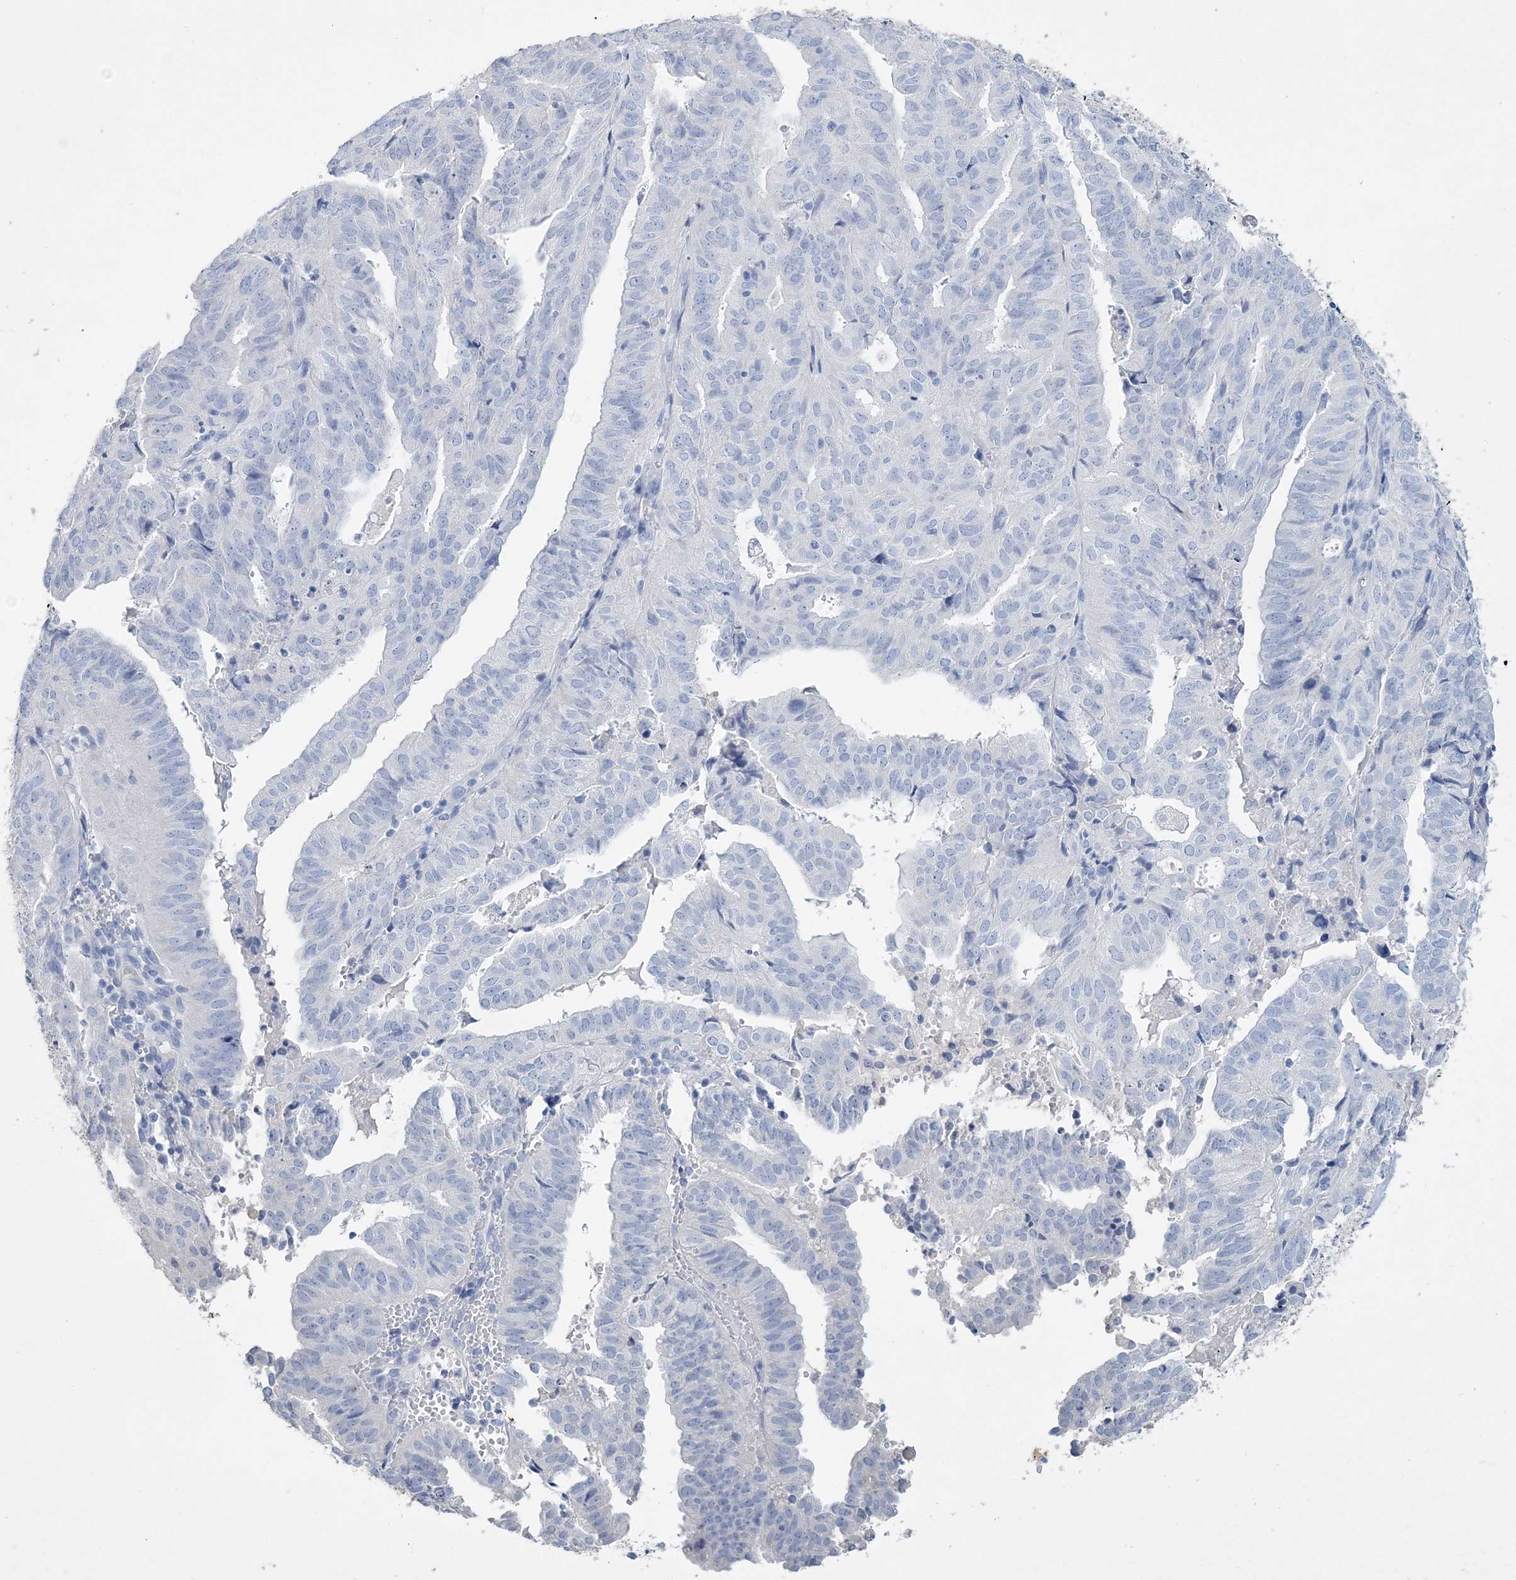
{"staining": {"intensity": "negative", "quantity": "none", "location": "none"}, "tissue": "endometrial cancer", "cell_type": "Tumor cells", "image_type": "cancer", "snomed": [{"axis": "morphology", "description": "Adenocarcinoma, NOS"}, {"axis": "topography", "description": "Uterus"}], "caption": "The photomicrograph exhibits no staining of tumor cells in adenocarcinoma (endometrial).", "gene": "COPS8", "patient": {"sex": "female", "age": 77}}